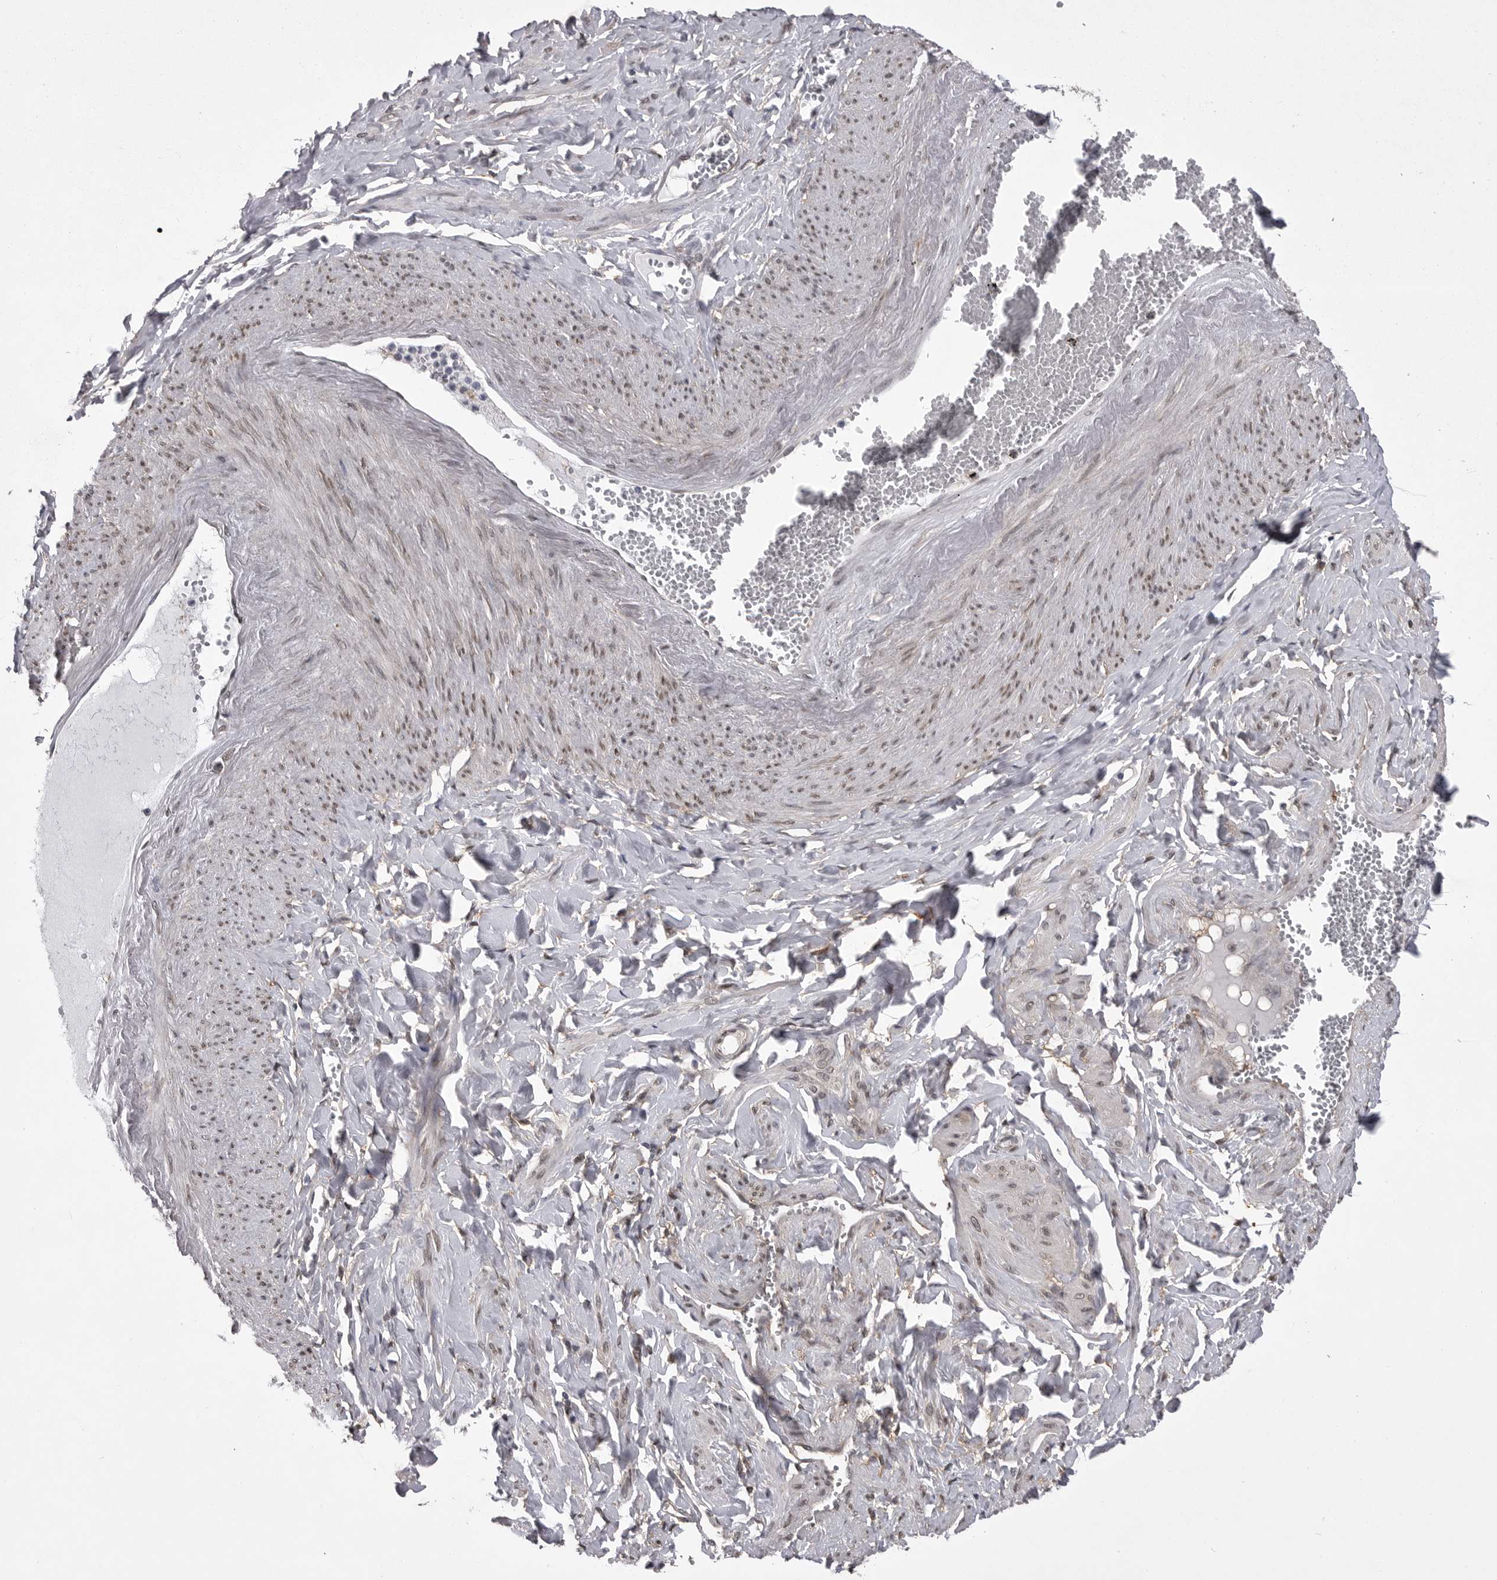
{"staining": {"intensity": "moderate", "quantity": ">75%", "location": "cytoplasmic/membranous"}, "tissue": "adipose tissue", "cell_type": "Adipocytes", "image_type": "normal", "snomed": [{"axis": "morphology", "description": "Normal tissue, NOS"}, {"axis": "topography", "description": "Vascular tissue"}, {"axis": "topography", "description": "Fallopian tube"}, {"axis": "topography", "description": "Ovary"}], "caption": "This is an image of IHC staining of normal adipose tissue, which shows moderate positivity in the cytoplasmic/membranous of adipocytes.", "gene": "ABL1", "patient": {"sex": "female", "age": 67}}